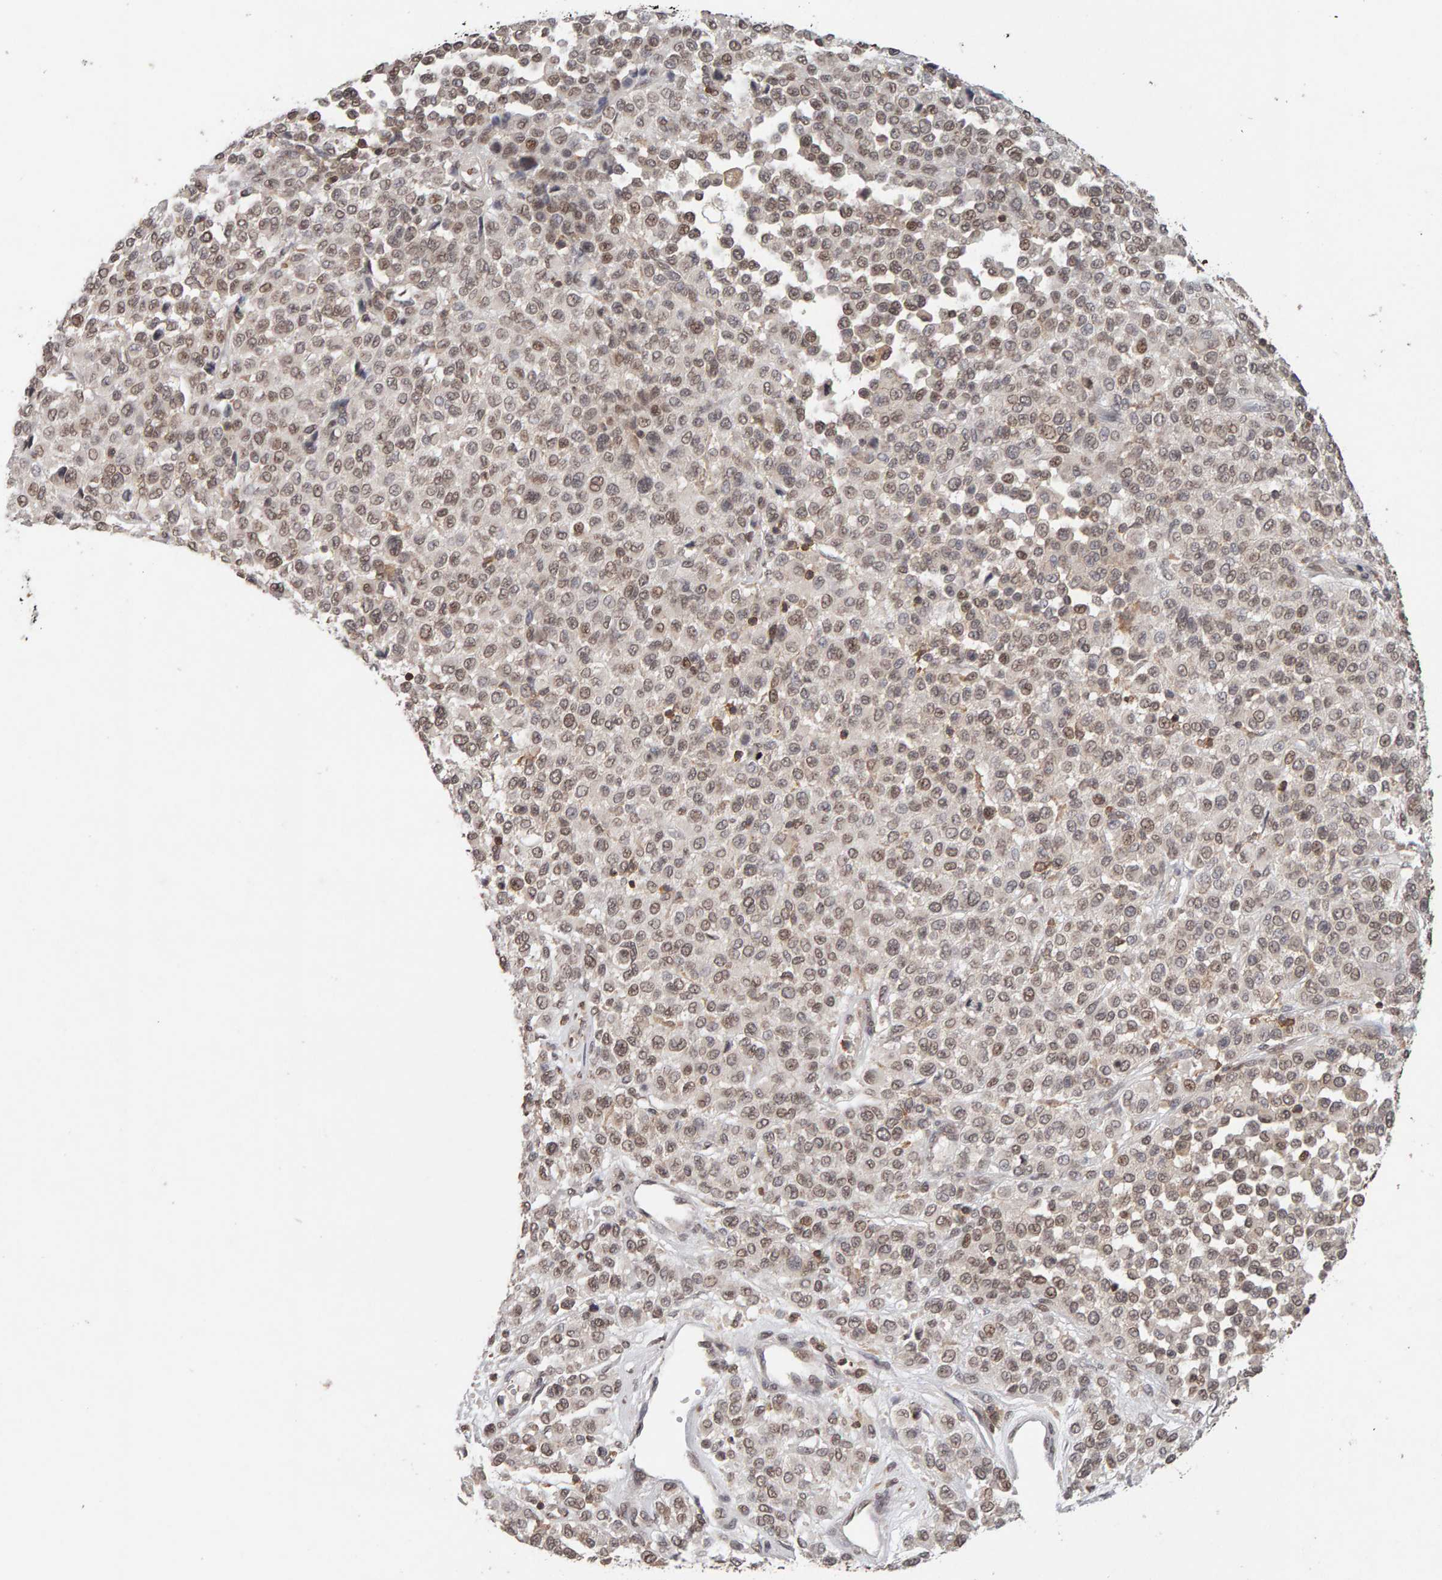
{"staining": {"intensity": "weak", "quantity": ">75%", "location": "nuclear"}, "tissue": "melanoma", "cell_type": "Tumor cells", "image_type": "cancer", "snomed": [{"axis": "morphology", "description": "Malignant melanoma, Metastatic site"}, {"axis": "topography", "description": "Pancreas"}], "caption": "DAB immunohistochemical staining of malignant melanoma (metastatic site) reveals weak nuclear protein positivity in approximately >75% of tumor cells. (DAB (3,3'-diaminobenzidine) IHC, brown staining for protein, blue staining for nuclei).", "gene": "DNAJB5", "patient": {"sex": "female", "age": 30}}